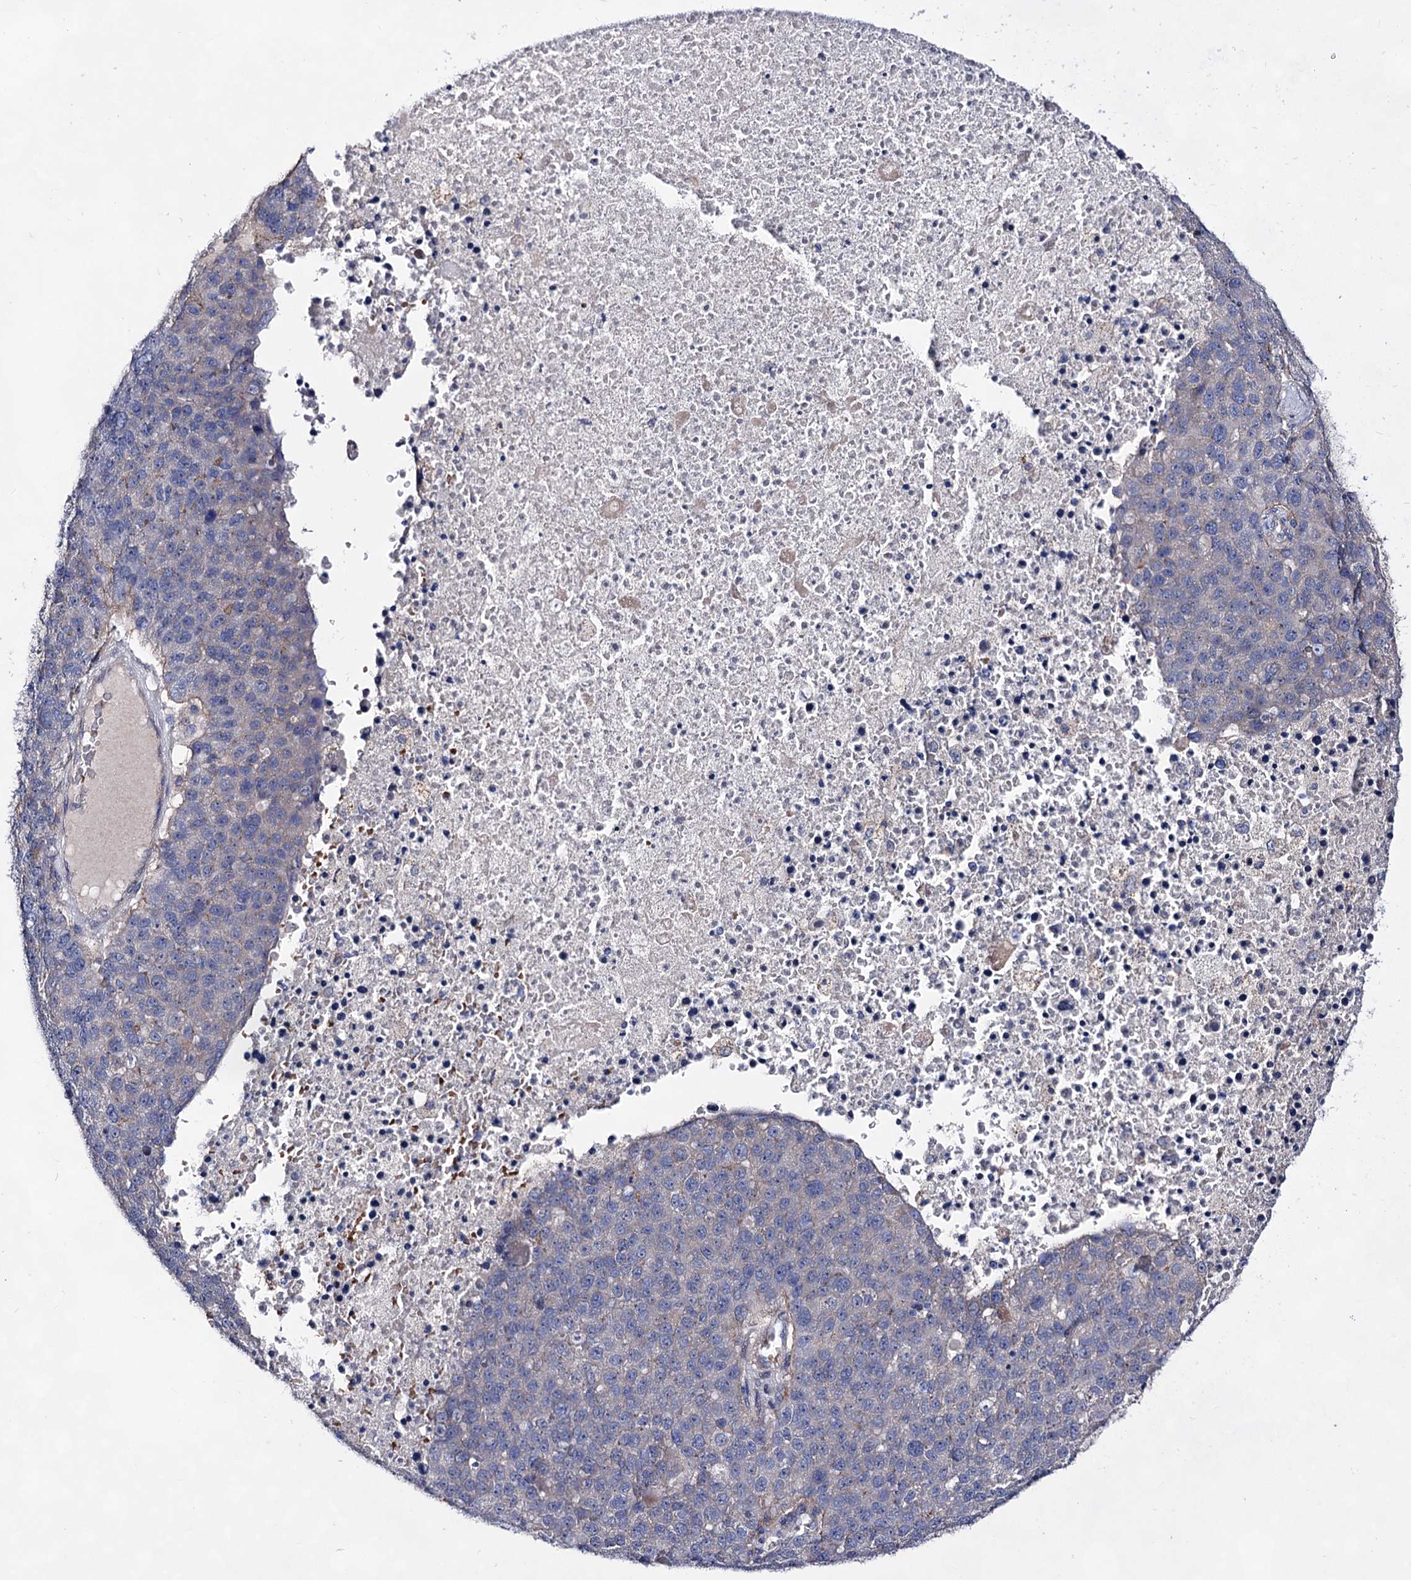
{"staining": {"intensity": "negative", "quantity": "none", "location": "none"}, "tissue": "pancreatic cancer", "cell_type": "Tumor cells", "image_type": "cancer", "snomed": [{"axis": "morphology", "description": "Adenocarcinoma, NOS"}, {"axis": "topography", "description": "Pancreas"}], "caption": "Adenocarcinoma (pancreatic) stained for a protein using immunohistochemistry (IHC) reveals no staining tumor cells.", "gene": "PLIN1", "patient": {"sex": "female", "age": 61}}